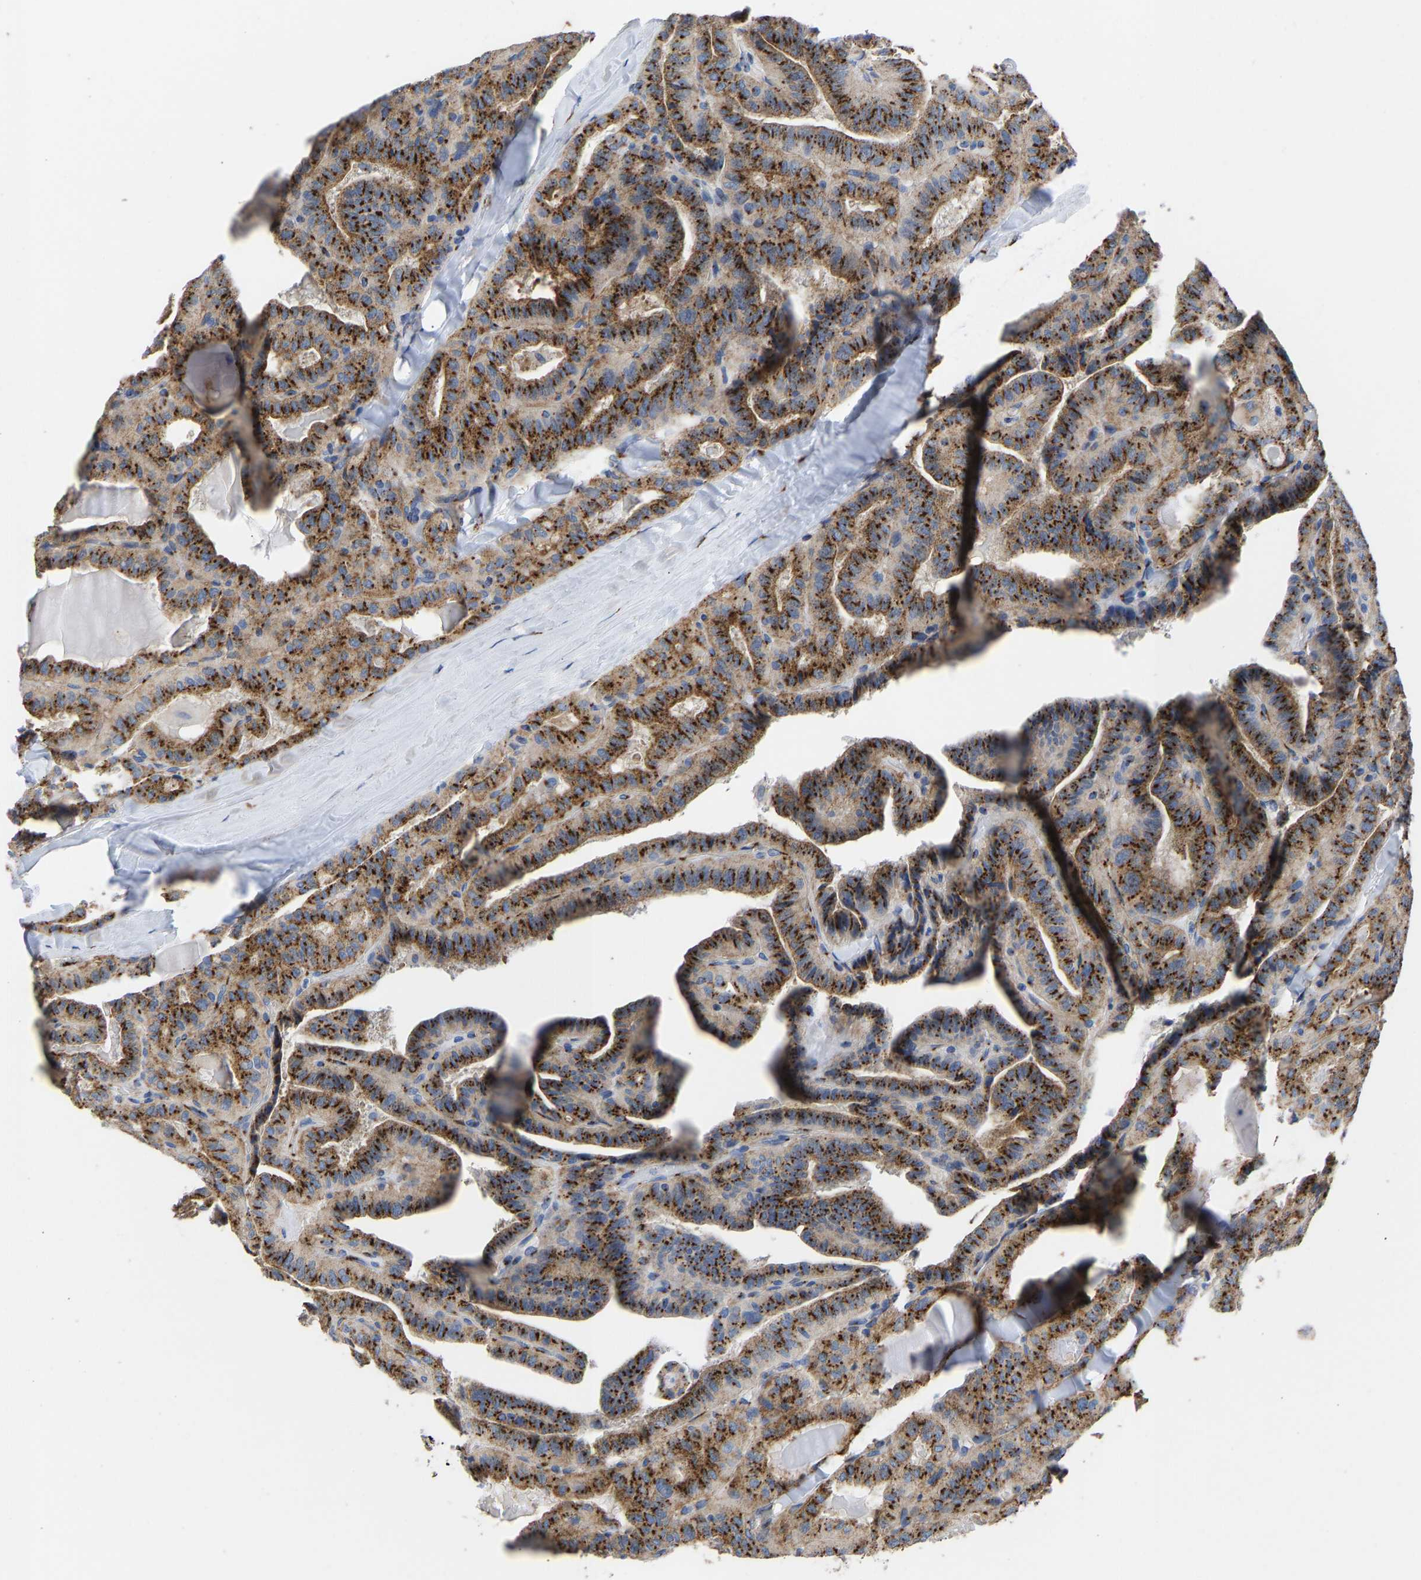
{"staining": {"intensity": "strong", "quantity": ">75%", "location": "cytoplasmic/membranous"}, "tissue": "thyroid cancer", "cell_type": "Tumor cells", "image_type": "cancer", "snomed": [{"axis": "morphology", "description": "Papillary adenocarcinoma, NOS"}, {"axis": "topography", "description": "Thyroid gland"}], "caption": "The image exhibits a brown stain indicating the presence of a protein in the cytoplasmic/membranous of tumor cells in papillary adenocarcinoma (thyroid). (brown staining indicates protein expression, while blue staining denotes nuclei).", "gene": "TMEM87A", "patient": {"sex": "male", "age": 77}}